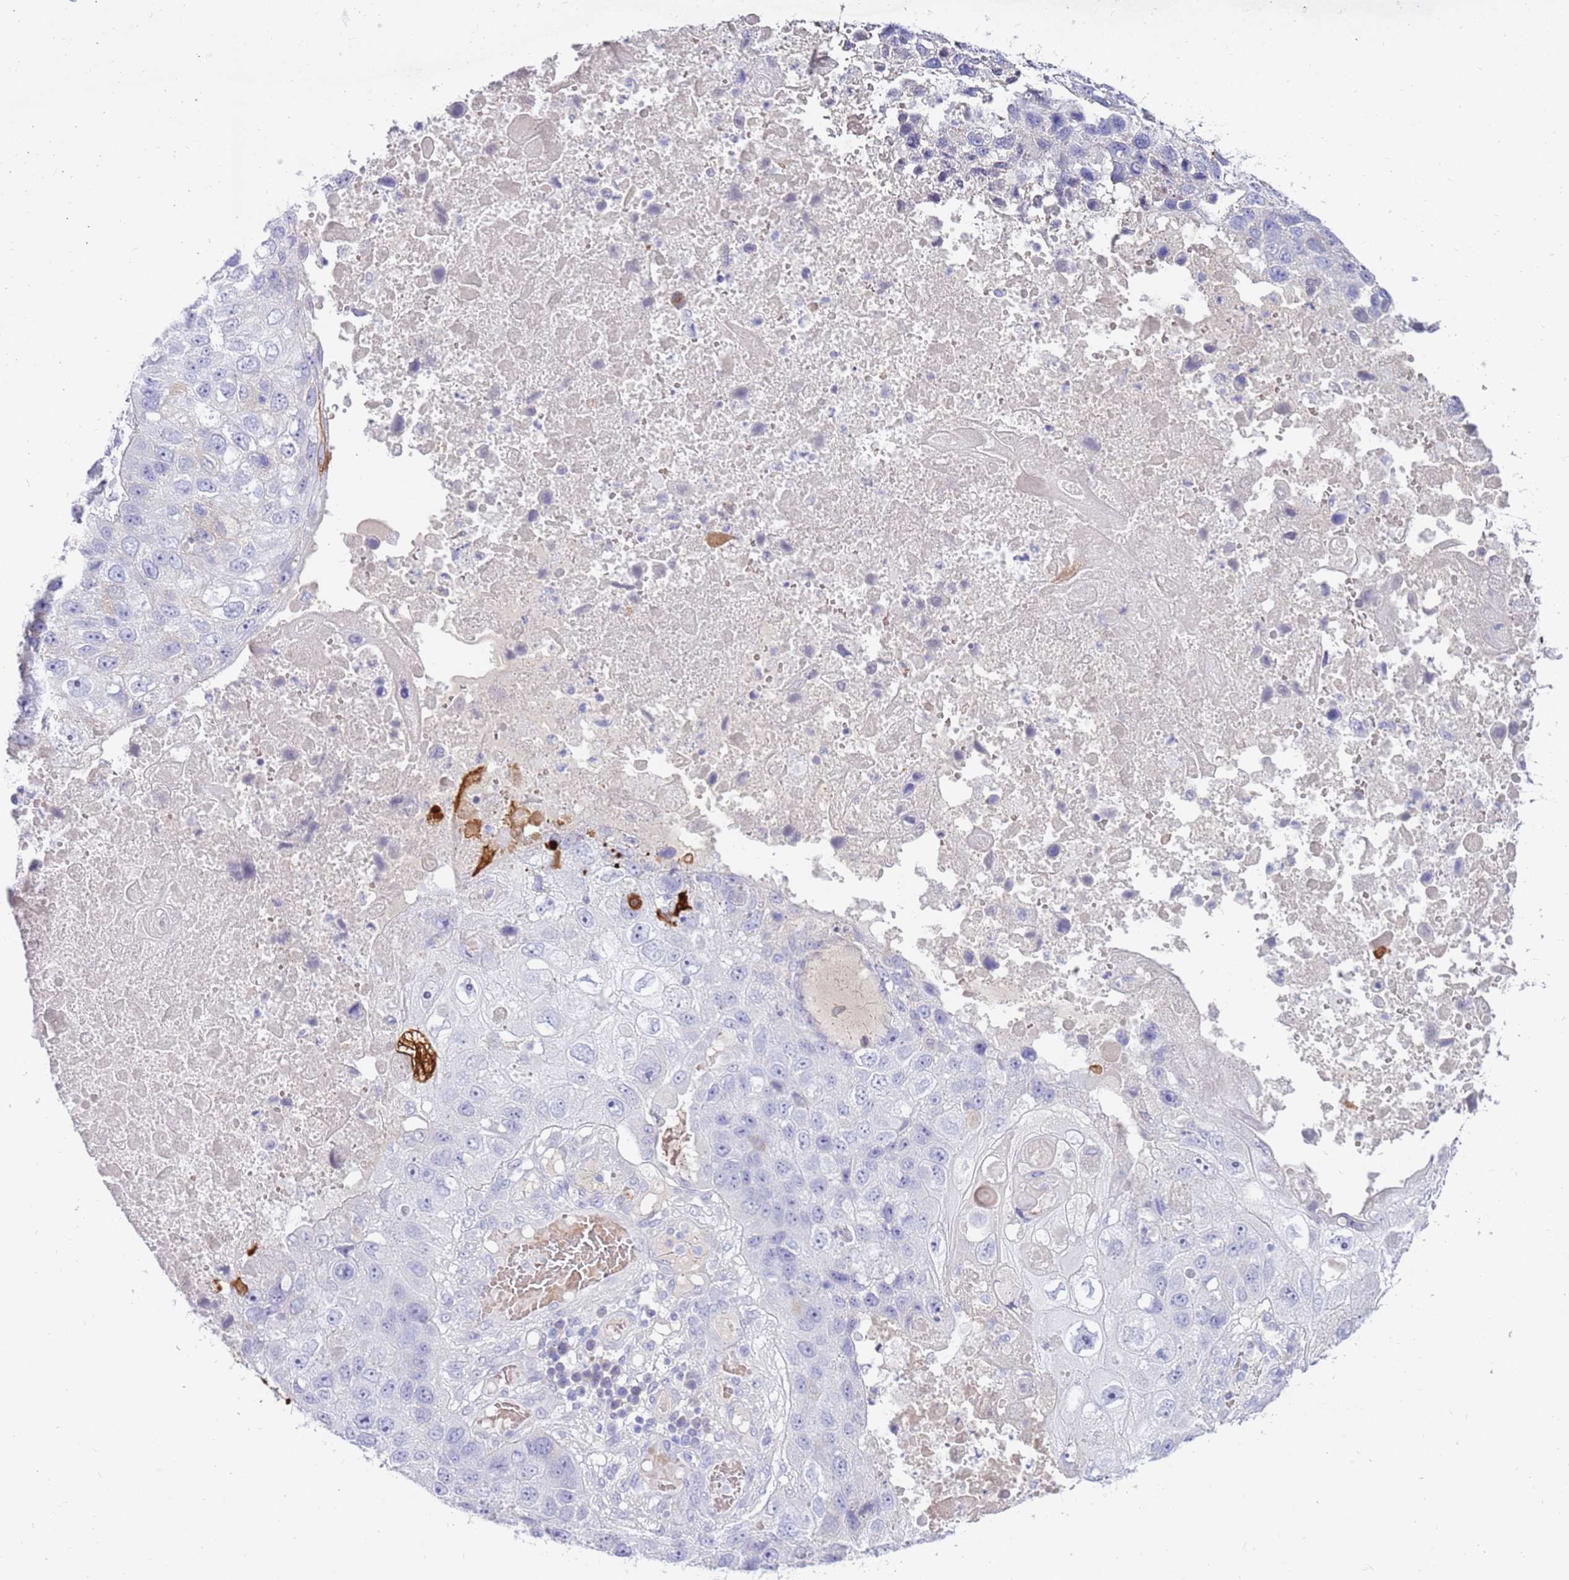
{"staining": {"intensity": "strong", "quantity": "<25%", "location": "cytoplasmic/membranous"}, "tissue": "lung cancer", "cell_type": "Tumor cells", "image_type": "cancer", "snomed": [{"axis": "morphology", "description": "Squamous cell carcinoma, NOS"}, {"axis": "topography", "description": "Lung"}], "caption": "The immunohistochemical stain highlights strong cytoplasmic/membranous expression in tumor cells of lung squamous cell carcinoma tissue.", "gene": "EVPLL", "patient": {"sex": "male", "age": 61}}